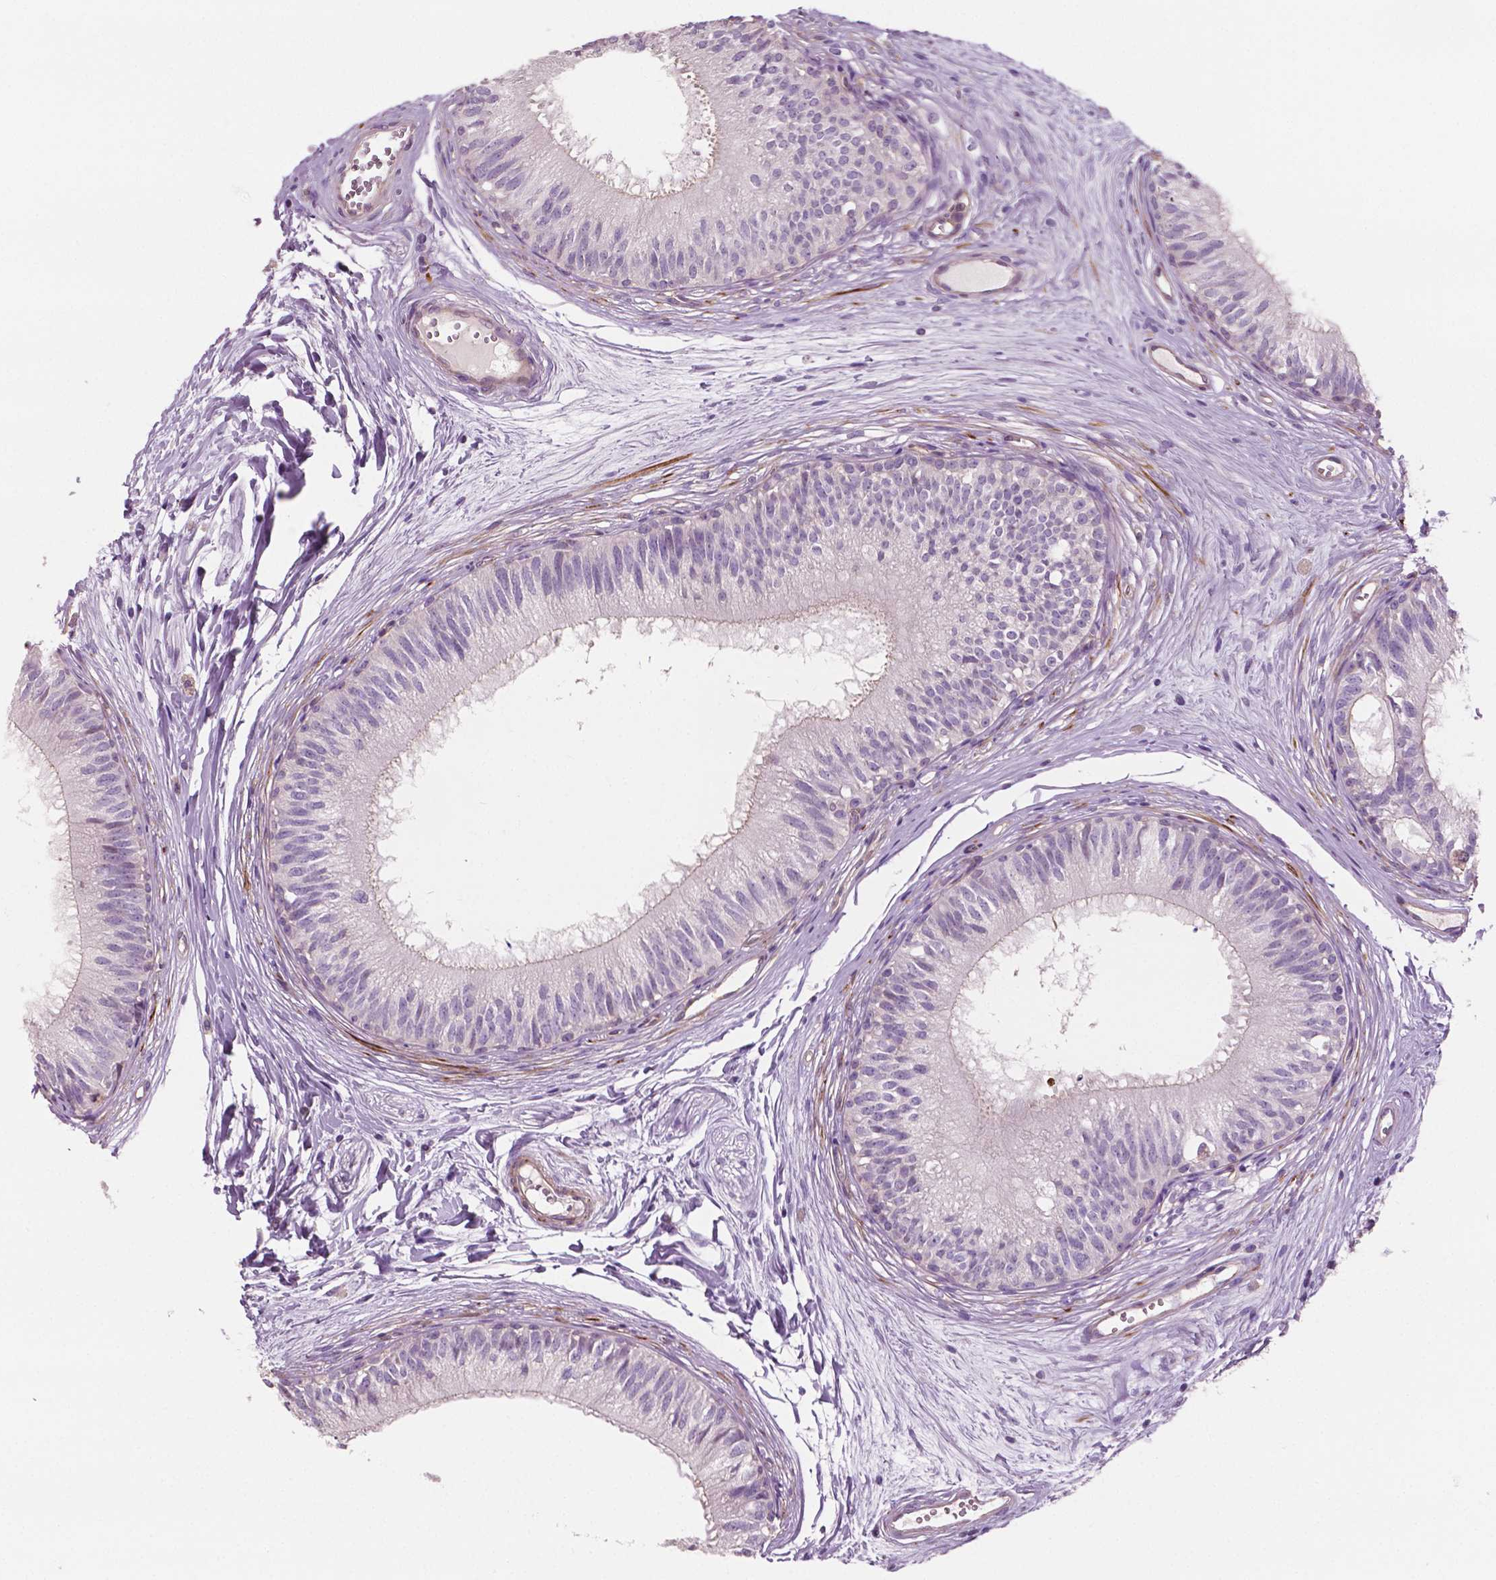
{"staining": {"intensity": "negative", "quantity": "none", "location": "none"}, "tissue": "epididymis", "cell_type": "Glandular cells", "image_type": "normal", "snomed": [{"axis": "morphology", "description": "Normal tissue, NOS"}, {"axis": "topography", "description": "Epididymis"}], "caption": "Immunohistochemical staining of unremarkable epididymis displays no significant positivity in glandular cells.", "gene": "PTX3", "patient": {"sex": "male", "age": 29}}